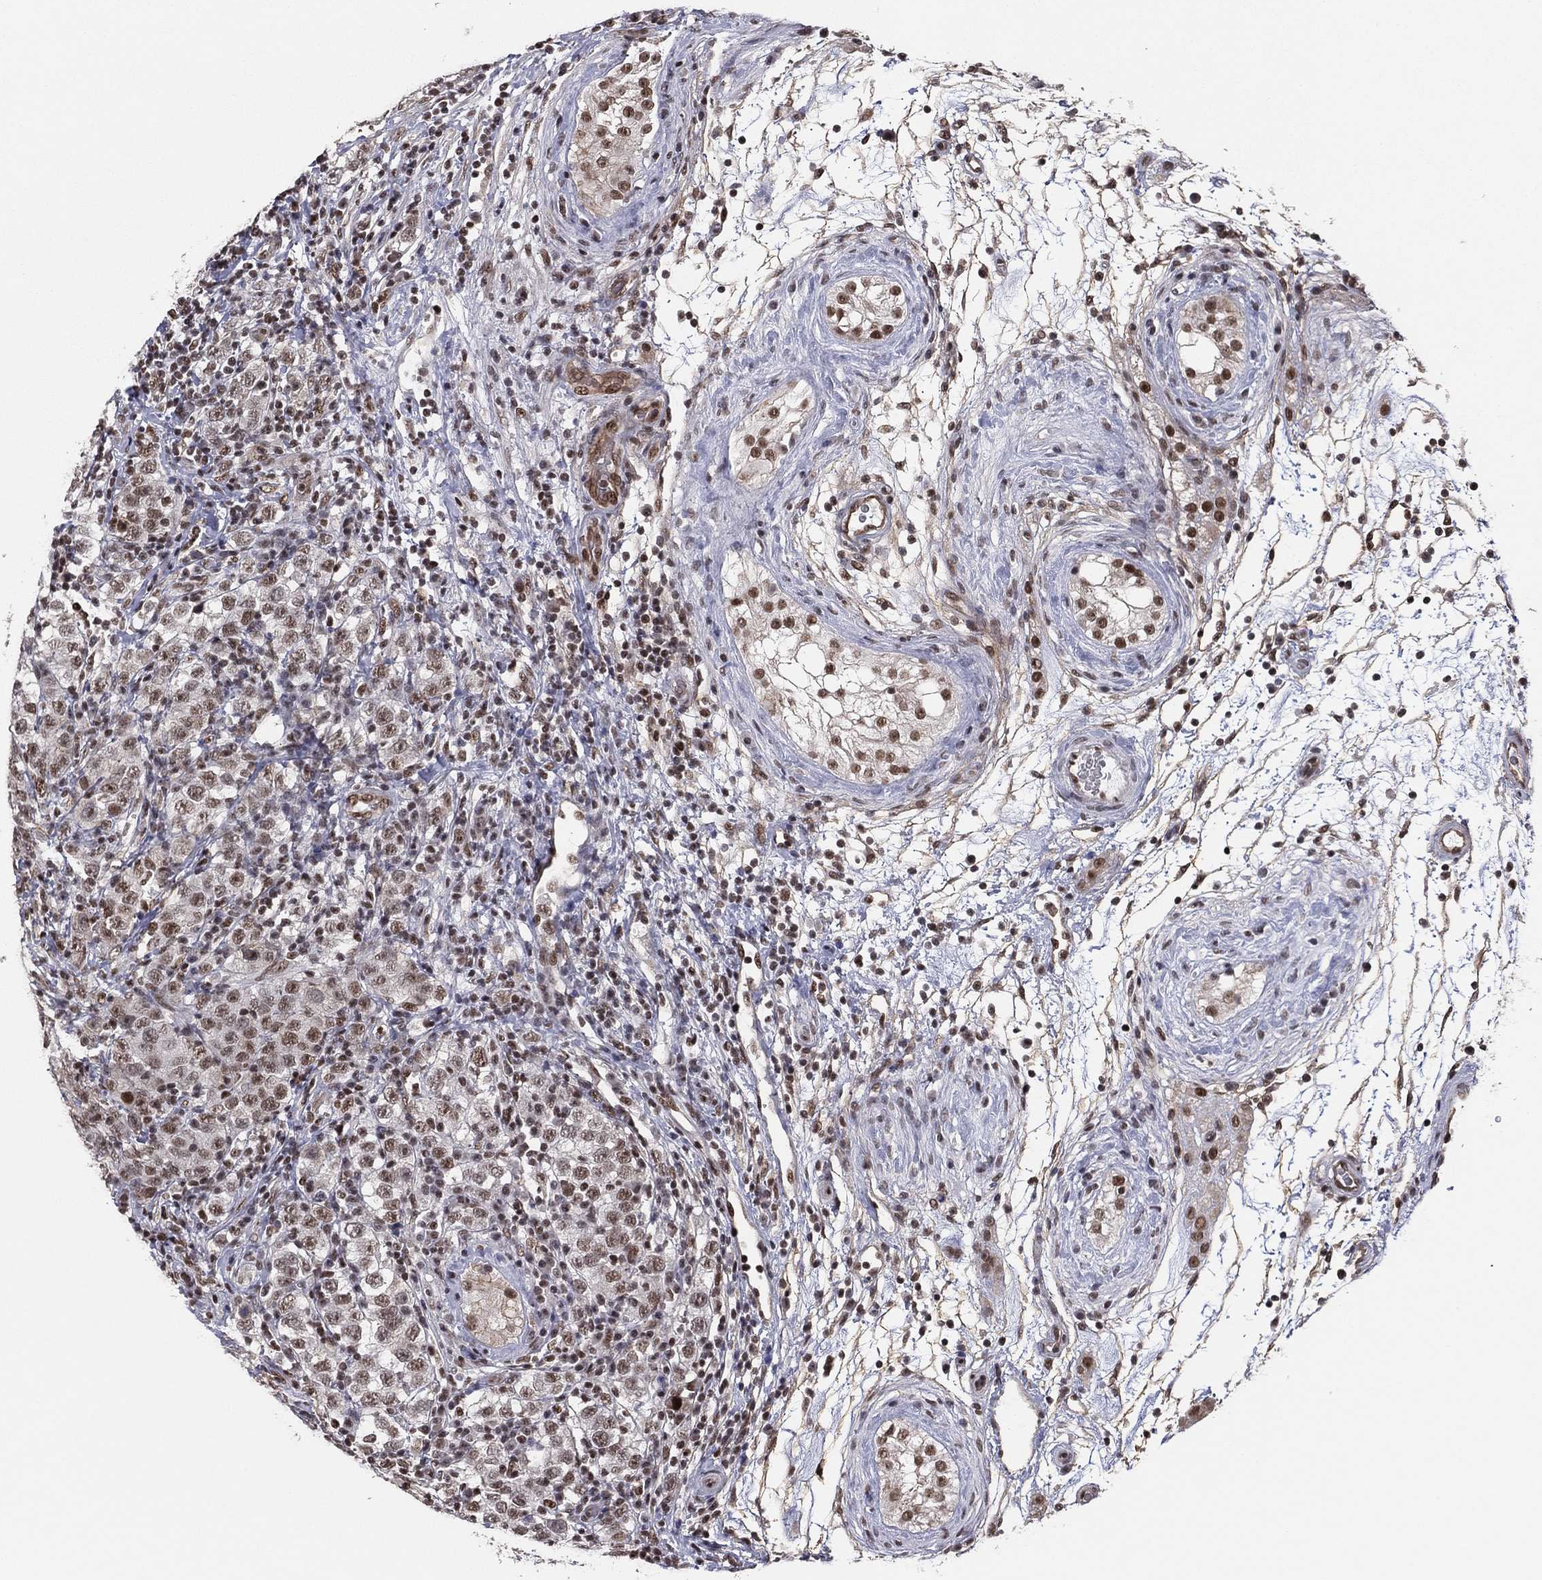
{"staining": {"intensity": "moderate", "quantity": "<25%", "location": "nuclear"}, "tissue": "testis cancer", "cell_type": "Tumor cells", "image_type": "cancer", "snomed": [{"axis": "morphology", "description": "Seminoma, NOS"}, {"axis": "topography", "description": "Testis"}], "caption": "Immunohistochemistry photomicrograph of neoplastic tissue: human testis cancer (seminoma) stained using immunohistochemistry (IHC) reveals low levels of moderate protein expression localized specifically in the nuclear of tumor cells, appearing as a nuclear brown color.", "gene": "GPALPP1", "patient": {"sex": "male", "age": 34}}